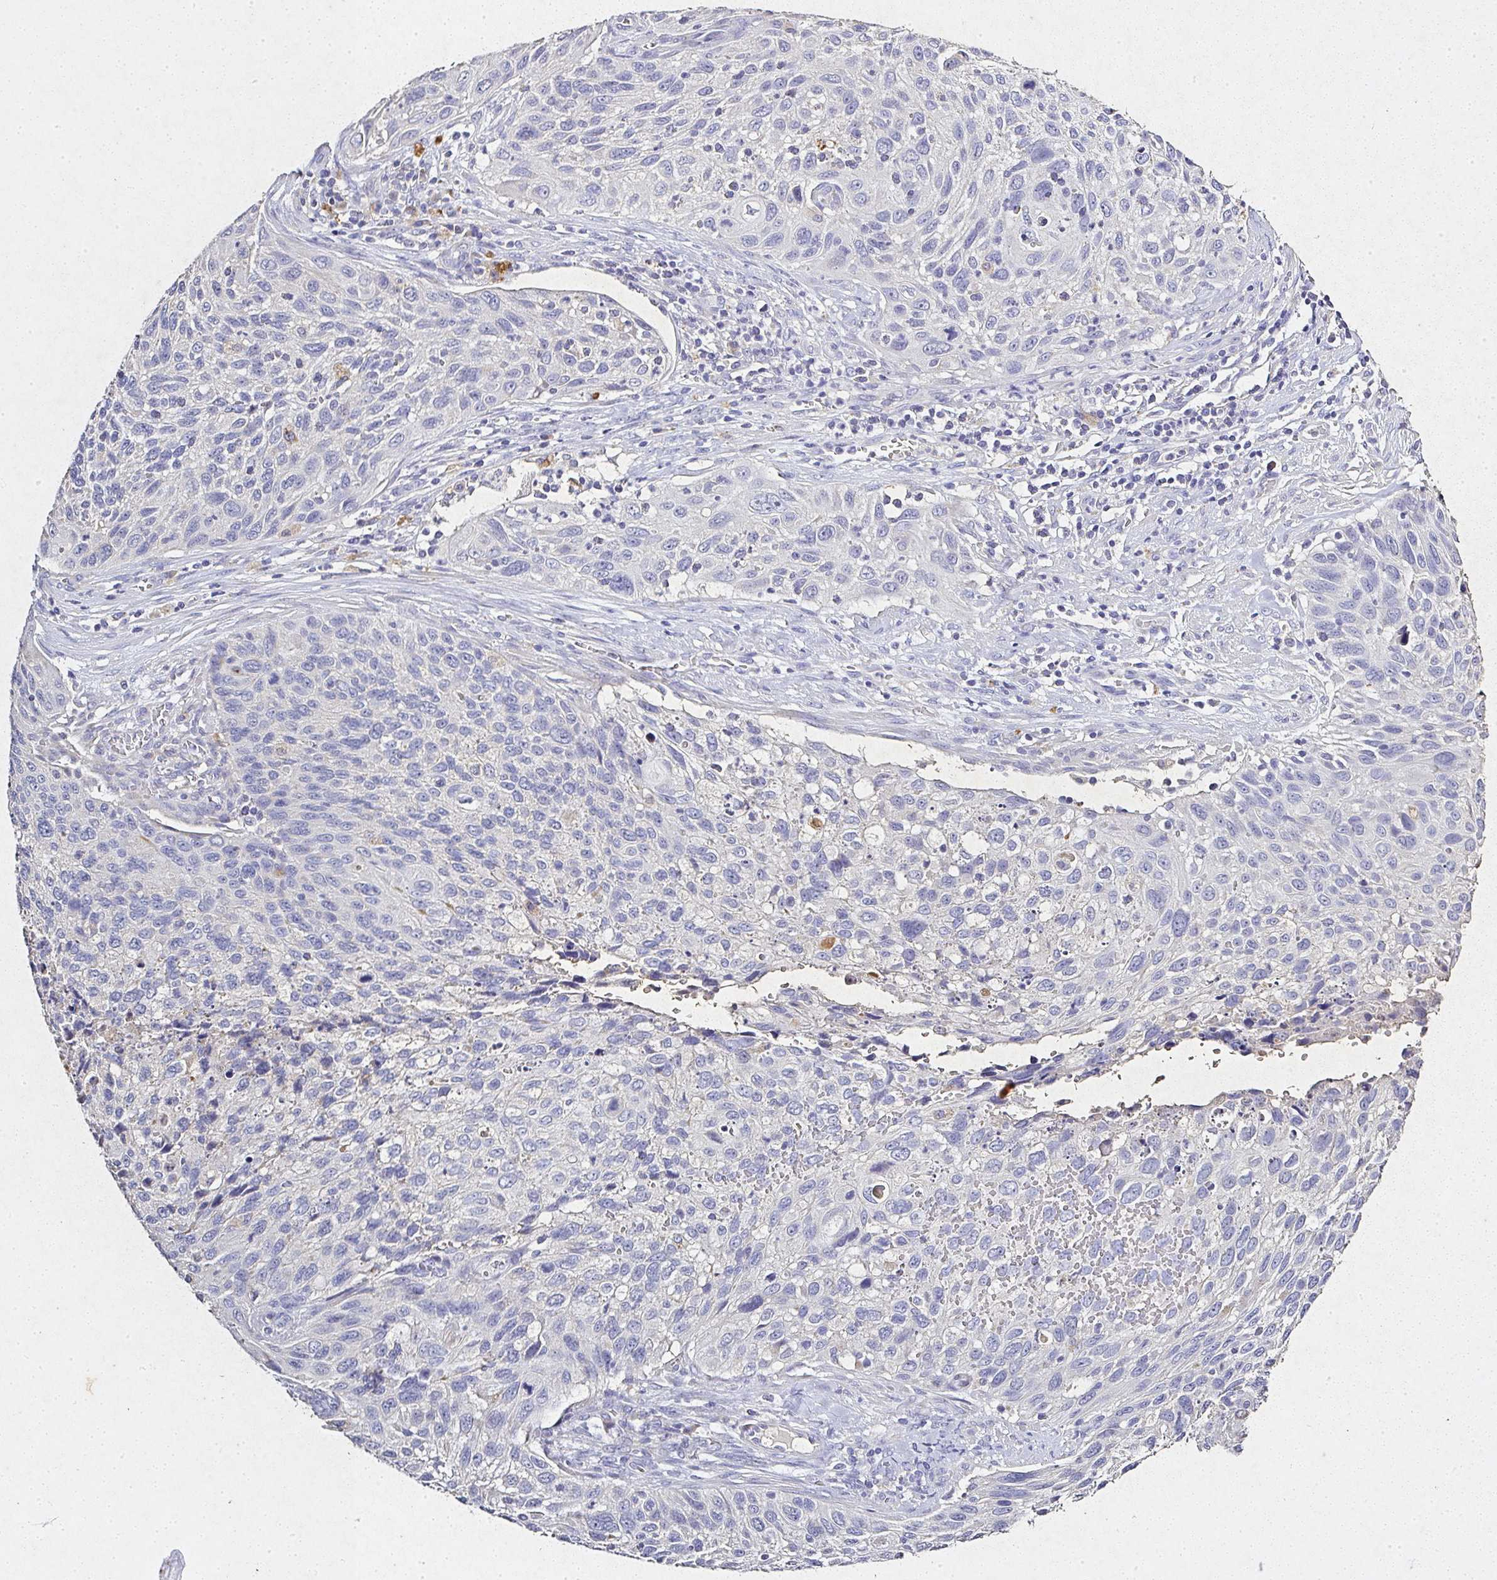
{"staining": {"intensity": "negative", "quantity": "none", "location": "none"}, "tissue": "cervical cancer", "cell_type": "Tumor cells", "image_type": "cancer", "snomed": [{"axis": "morphology", "description": "Squamous cell carcinoma, NOS"}, {"axis": "topography", "description": "Cervix"}], "caption": "Tumor cells show no significant protein positivity in cervical cancer (squamous cell carcinoma).", "gene": "RPS2", "patient": {"sex": "female", "age": 70}}